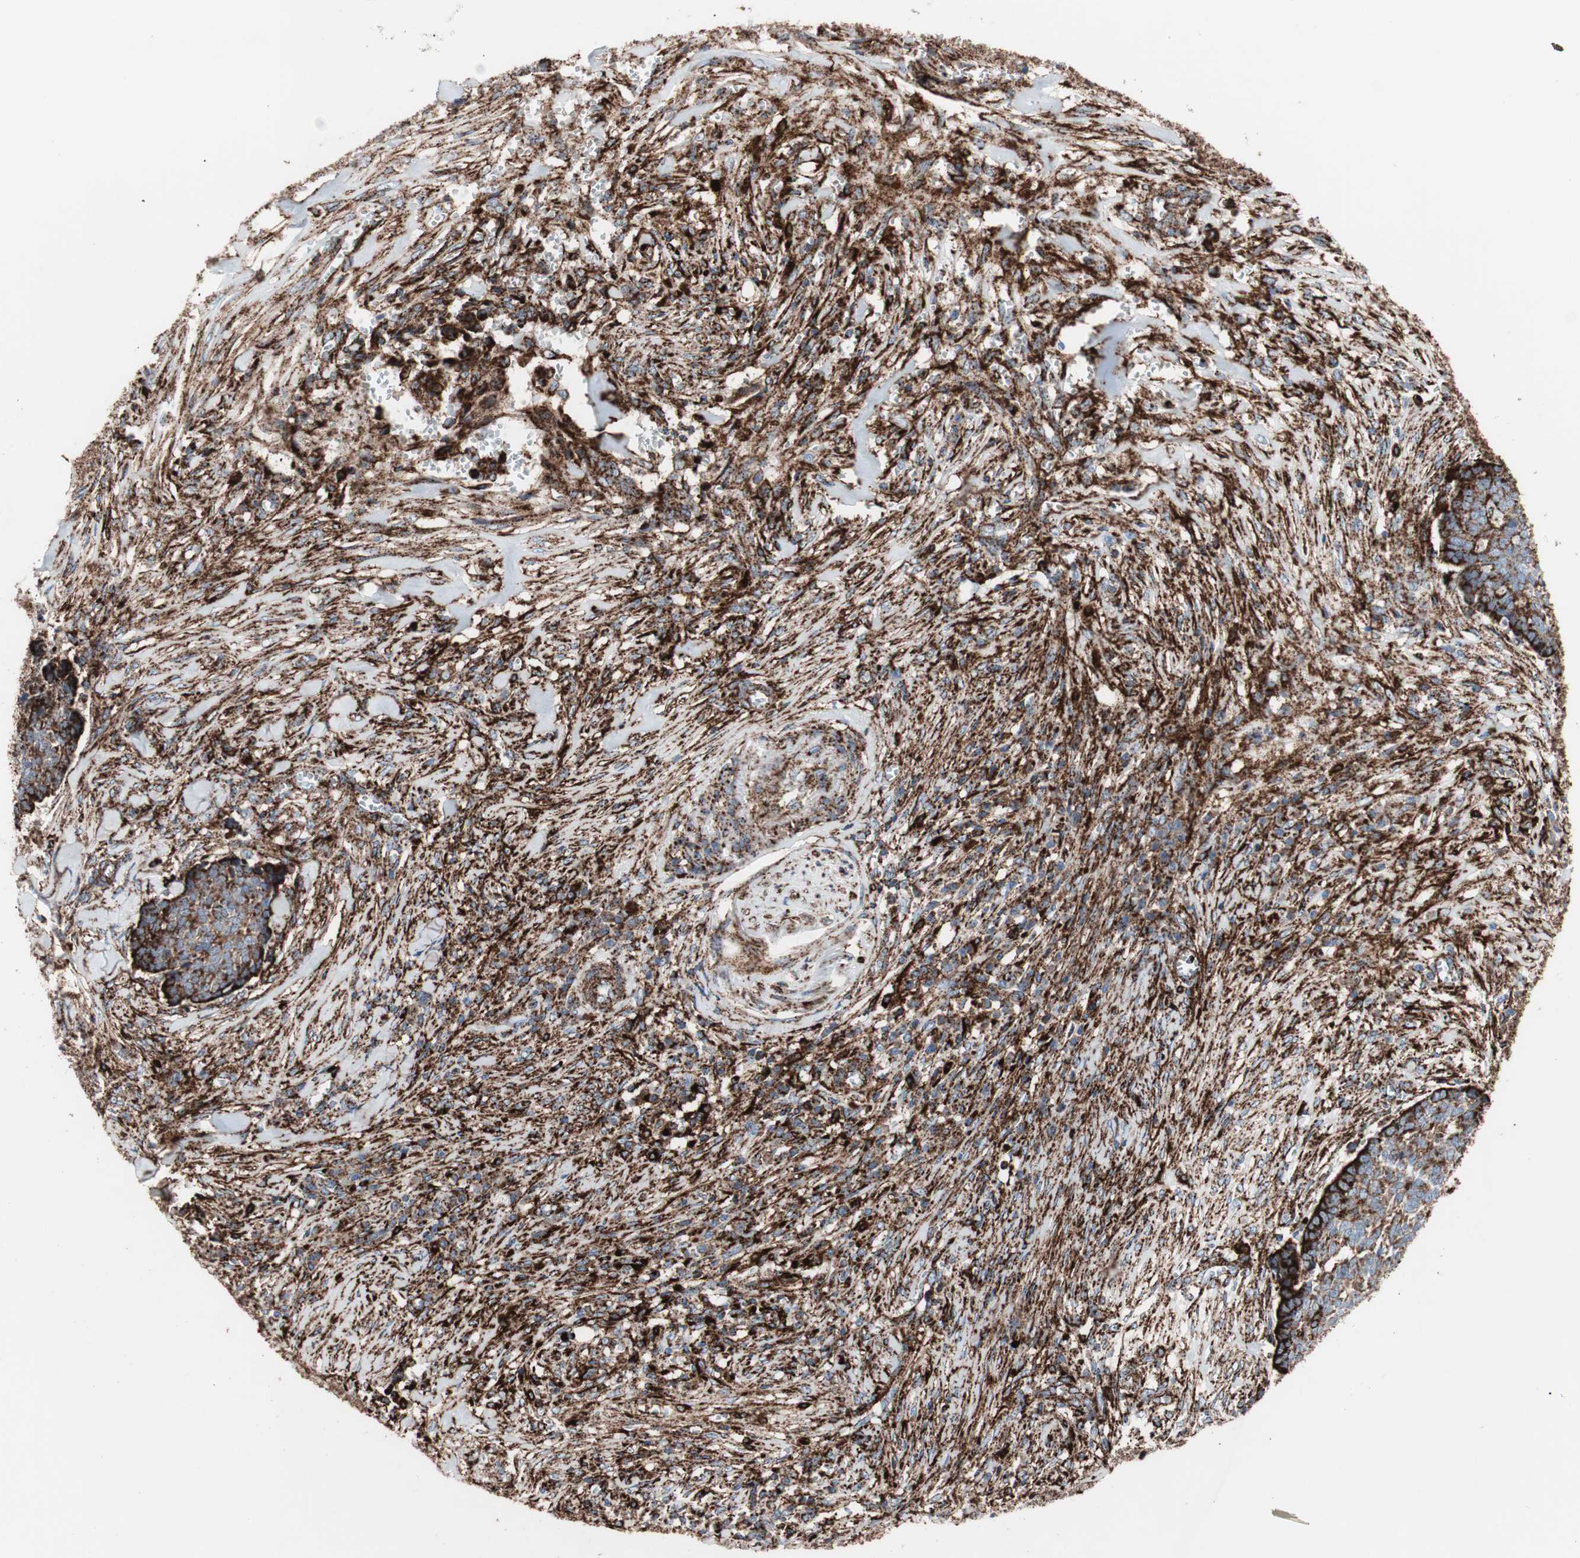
{"staining": {"intensity": "strong", "quantity": ">75%", "location": "cytoplasmic/membranous"}, "tissue": "skin cancer", "cell_type": "Tumor cells", "image_type": "cancer", "snomed": [{"axis": "morphology", "description": "Basal cell carcinoma"}, {"axis": "topography", "description": "Skin"}], "caption": "Immunohistochemical staining of human basal cell carcinoma (skin) reveals high levels of strong cytoplasmic/membranous protein staining in approximately >75% of tumor cells. Immunohistochemistry stains the protein of interest in brown and the nuclei are stained blue.", "gene": "LAMP1", "patient": {"sex": "male", "age": 84}}